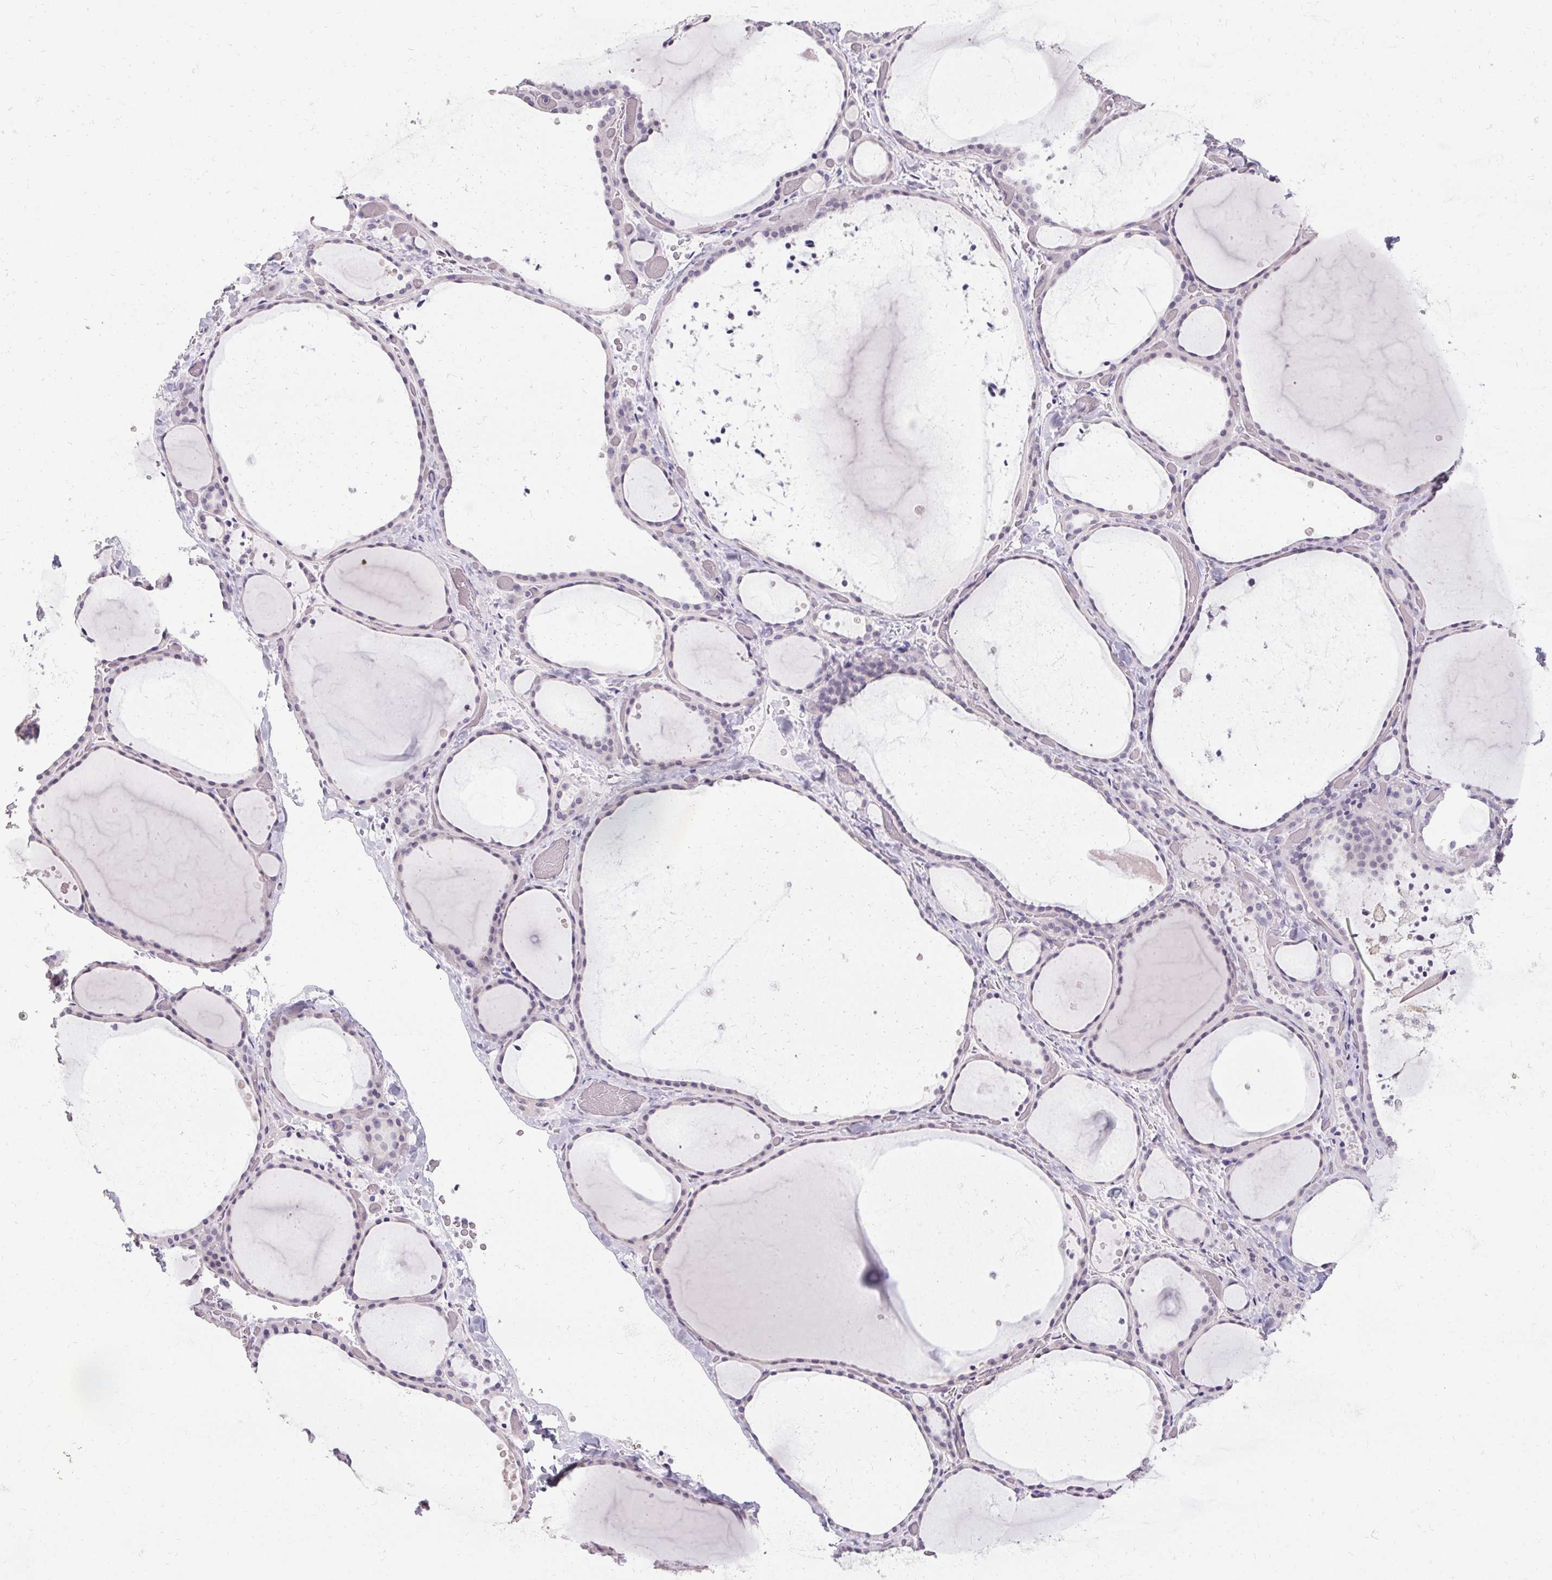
{"staining": {"intensity": "negative", "quantity": "none", "location": "none"}, "tissue": "thyroid gland", "cell_type": "Glandular cells", "image_type": "normal", "snomed": [{"axis": "morphology", "description": "Normal tissue, NOS"}, {"axis": "topography", "description": "Thyroid gland"}], "caption": "IHC of benign human thyroid gland displays no staining in glandular cells.", "gene": "PMEL", "patient": {"sex": "female", "age": 36}}